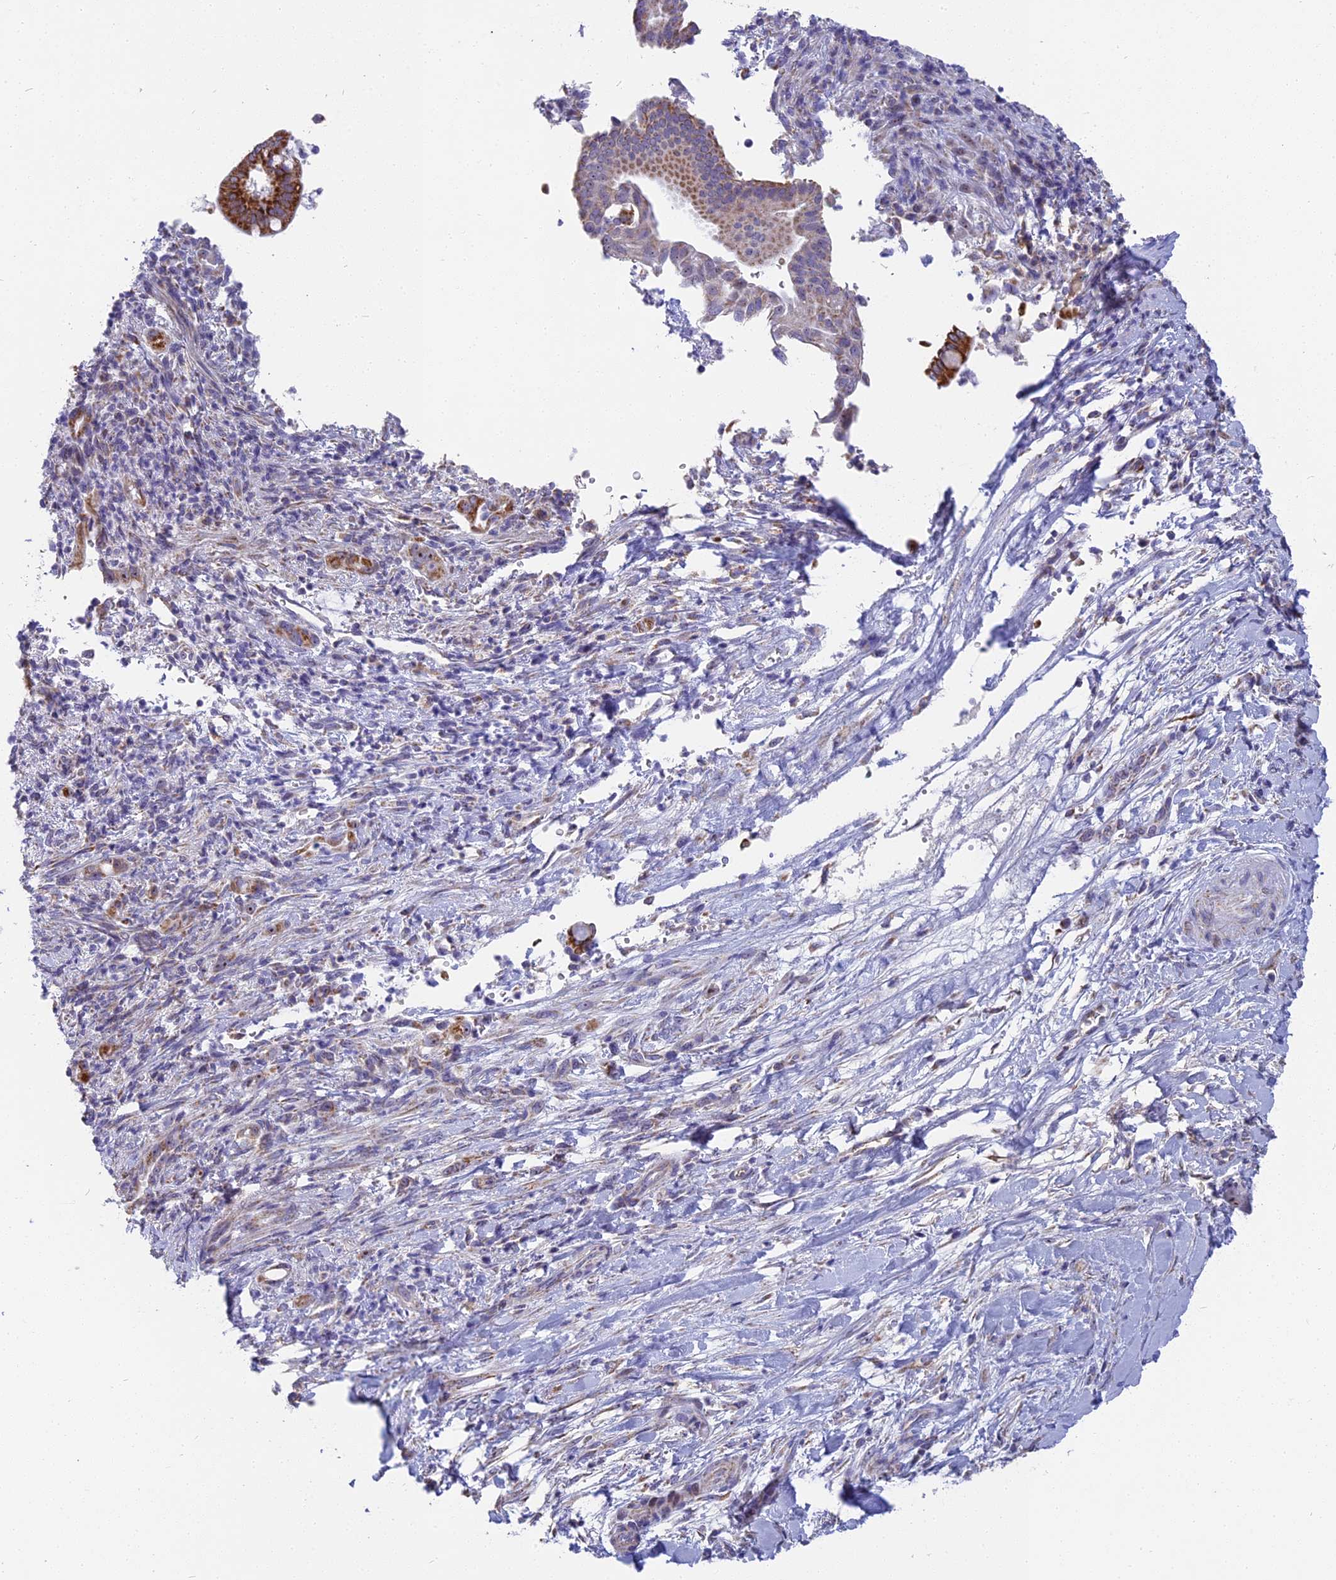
{"staining": {"intensity": "strong", "quantity": "25%-75%", "location": "cytoplasmic/membranous"}, "tissue": "pancreatic cancer", "cell_type": "Tumor cells", "image_type": "cancer", "snomed": [{"axis": "morphology", "description": "Normal tissue, NOS"}, {"axis": "morphology", "description": "Adenocarcinoma, NOS"}, {"axis": "topography", "description": "Pancreas"}], "caption": "Approximately 25%-75% of tumor cells in human pancreatic adenocarcinoma show strong cytoplasmic/membranous protein positivity as visualized by brown immunohistochemical staining.", "gene": "DTWD1", "patient": {"sex": "female", "age": 55}}